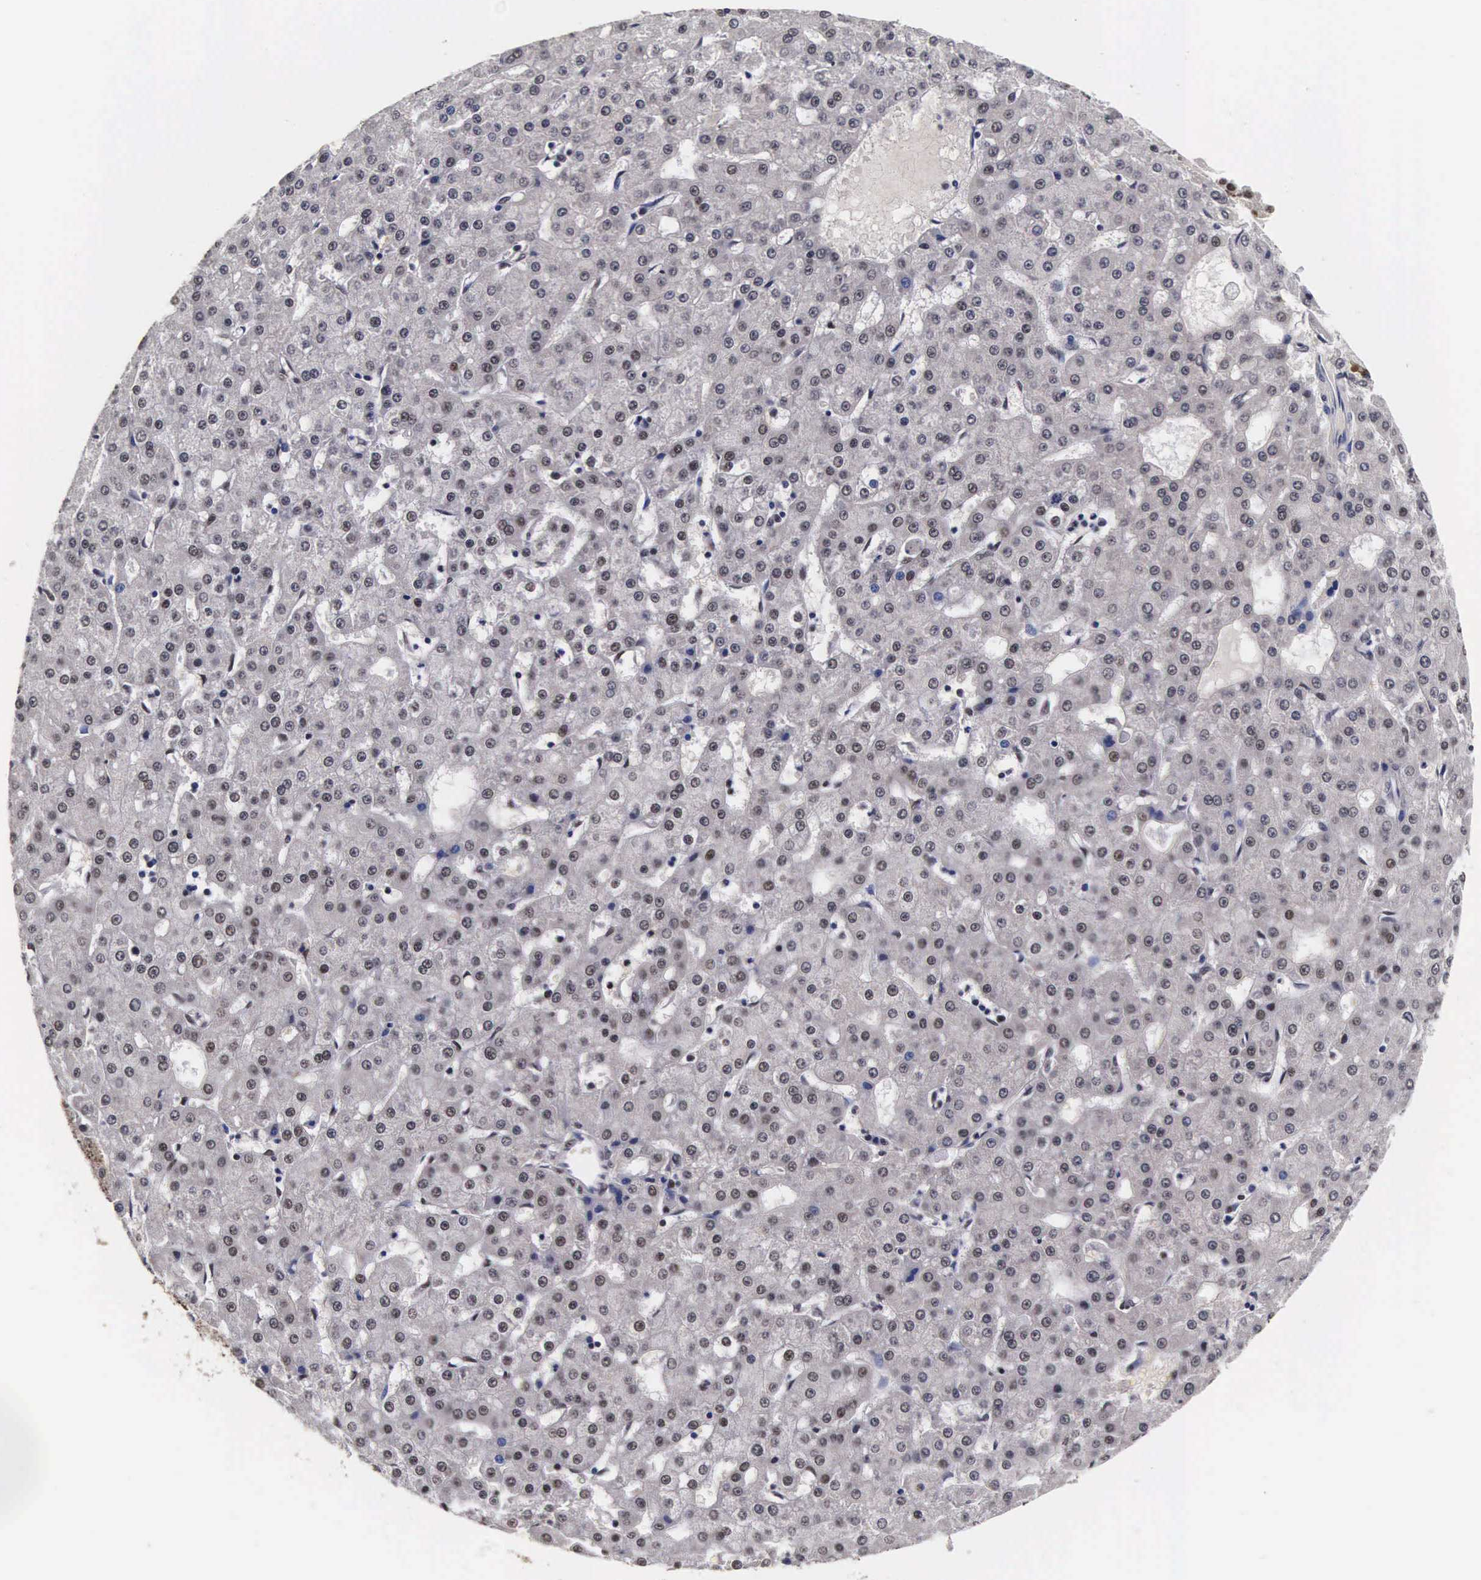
{"staining": {"intensity": "weak", "quantity": "<25%", "location": "nuclear"}, "tissue": "liver cancer", "cell_type": "Tumor cells", "image_type": "cancer", "snomed": [{"axis": "morphology", "description": "Carcinoma, Hepatocellular, NOS"}, {"axis": "topography", "description": "Liver"}], "caption": "High power microscopy histopathology image of an immunohistochemistry (IHC) photomicrograph of hepatocellular carcinoma (liver), revealing no significant expression in tumor cells. (DAB (3,3'-diaminobenzidine) IHC with hematoxylin counter stain).", "gene": "PABPN1", "patient": {"sex": "male", "age": 47}}